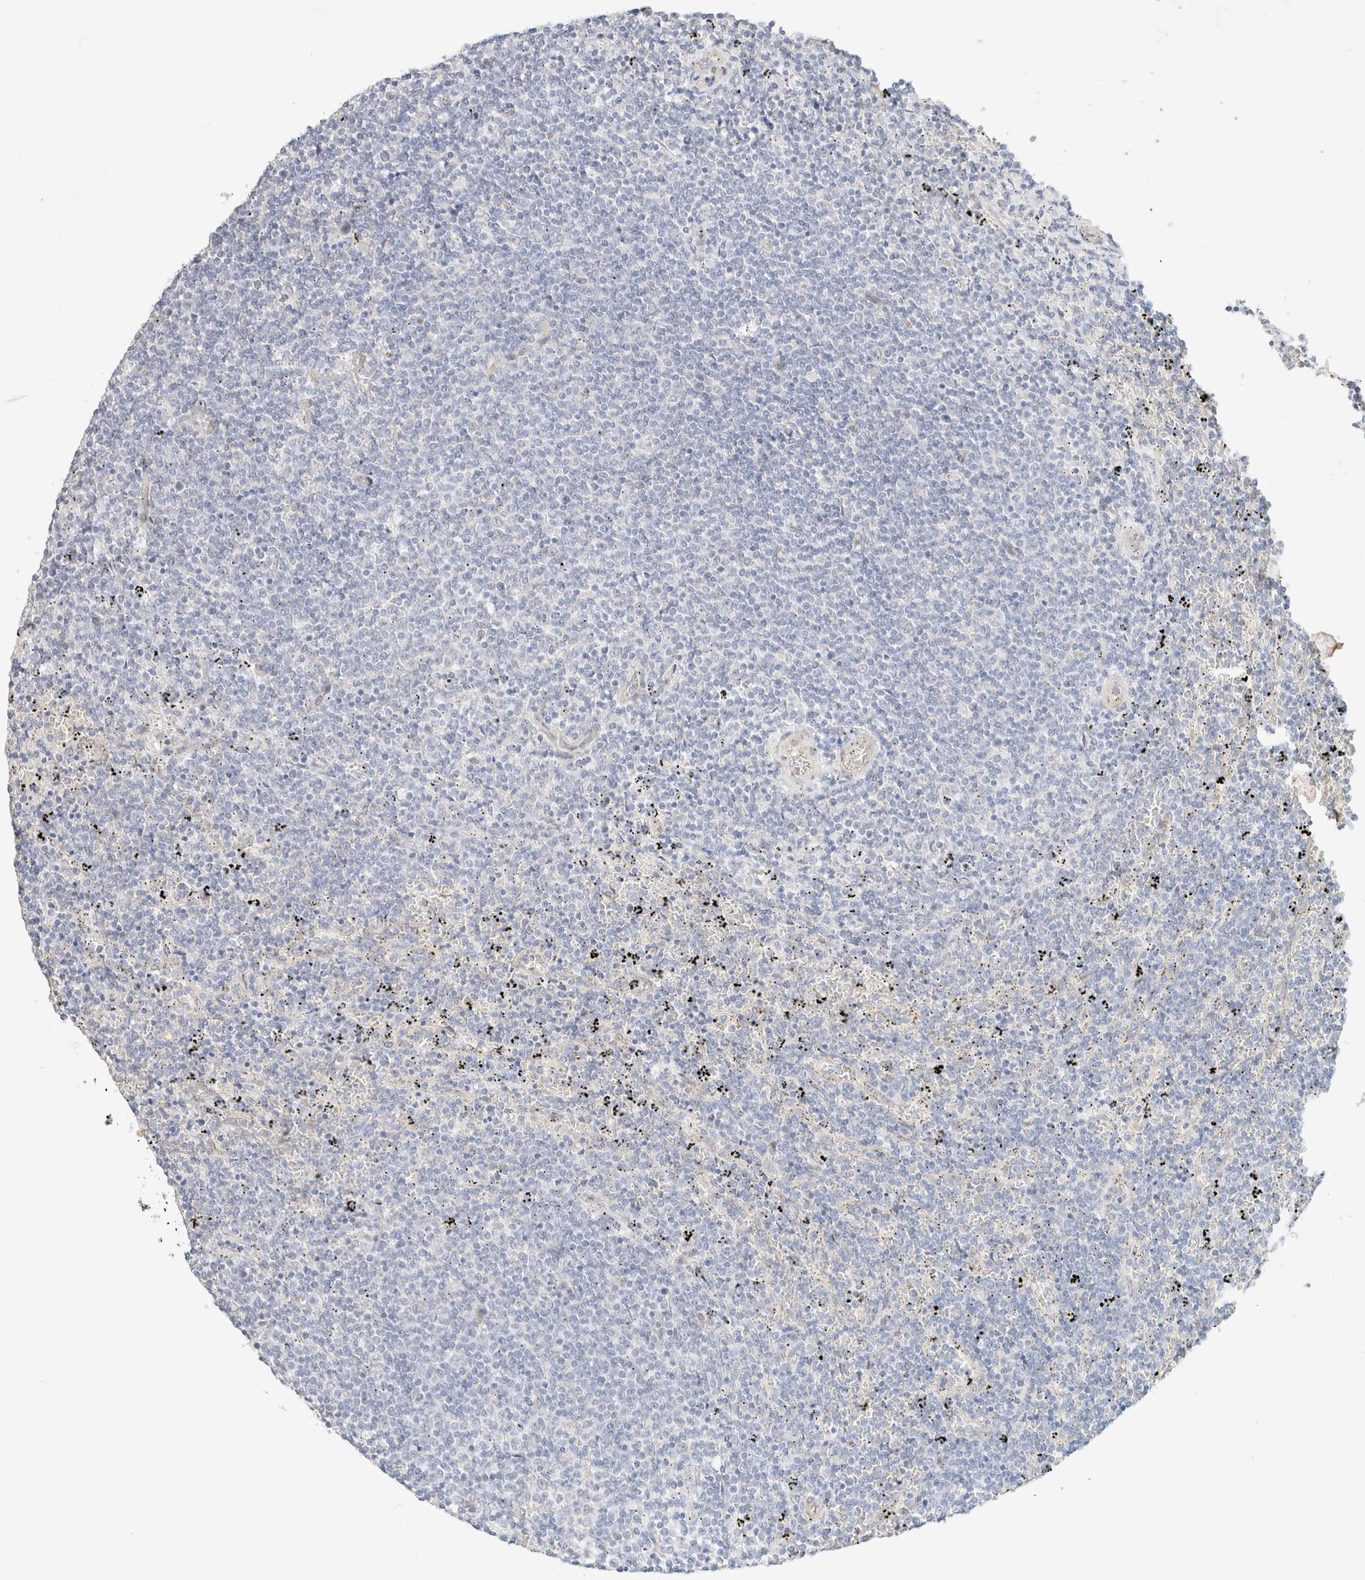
{"staining": {"intensity": "negative", "quantity": "none", "location": "none"}, "tissue": "lymphoma", "cell_type": "Tumor cells", "image_type": "cancer", "snomed": [{"axis": "morphology", "description": "Malignant lymphoma, non-Hodgkin's type, Low grade"}, {"axis": "topography", "description": "Spleen"}], "caption": "Immunohistochemistry (IHC) of human malignant lymphoma, non-Hodgkin's type (low-grade) displays no positivity in tumor cells. (DAB (3,3'-diaminobenzidine) IHC with hematoxylin counter stain).", "gene": "CSNK1E", "patient": {"sex": "female", "age": 50}}